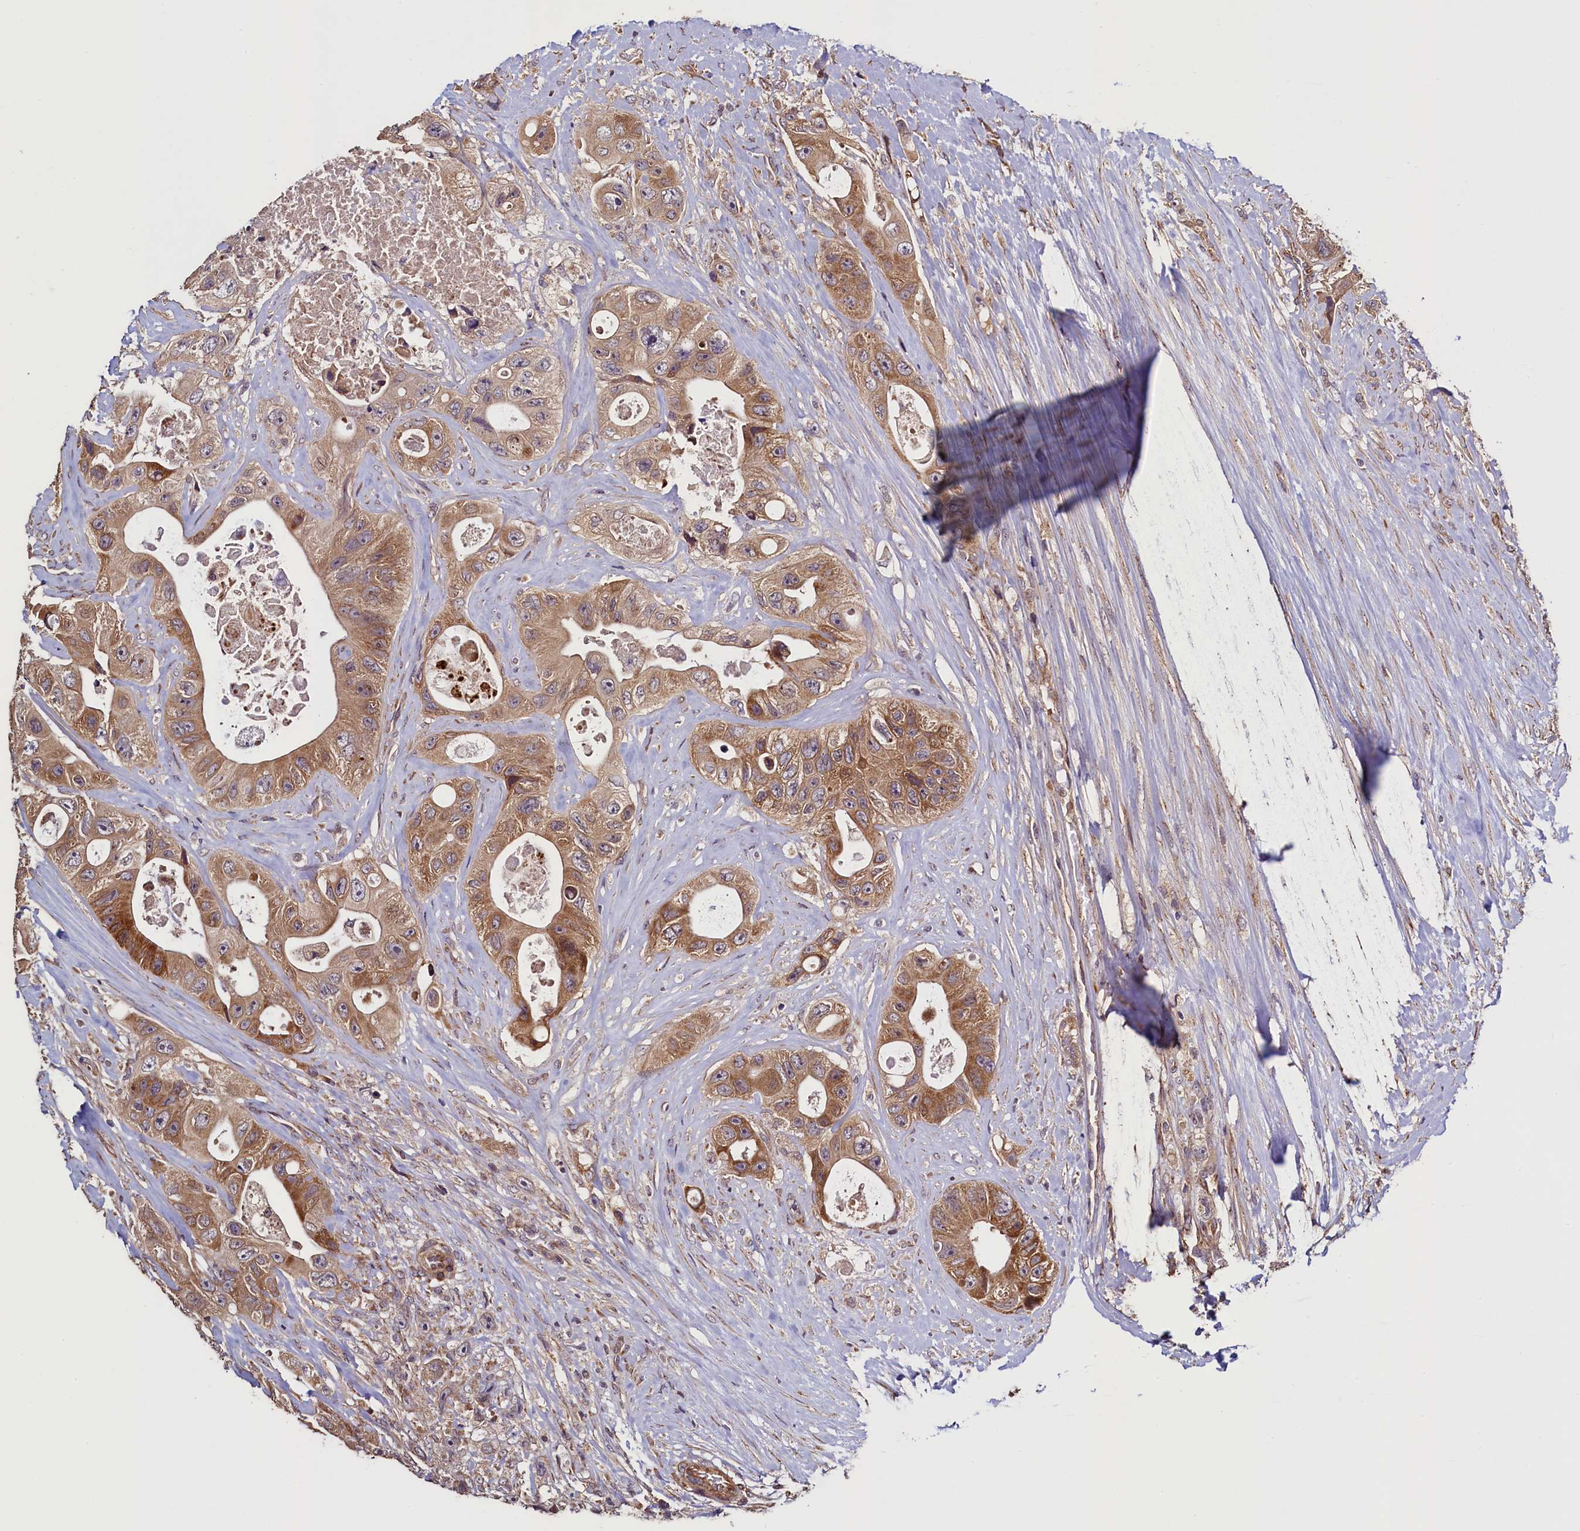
{"staining": {"intensity": "moderate", "quantity": ">75%", "location": "cytoplasmic/membranous"}, "tissue": "colorectal cancer", "cell_type": "Tumor cells", "image_type": "cancer", "snomed": [{"axis": "morphology", "description": "Adenocarcinoma, NOS"}, {"axis": "topography", "description": "Colon"}], "caption": "Approximately >75% of tumor cells in human colorectal cancer (adenocarcinoma) reveal moderate cytoplasmic/membranous protein positivity as visualized by brown immunohistochemical staining.", "gene": "RBFA", "patient": {"sex": "female", "age": 46}}